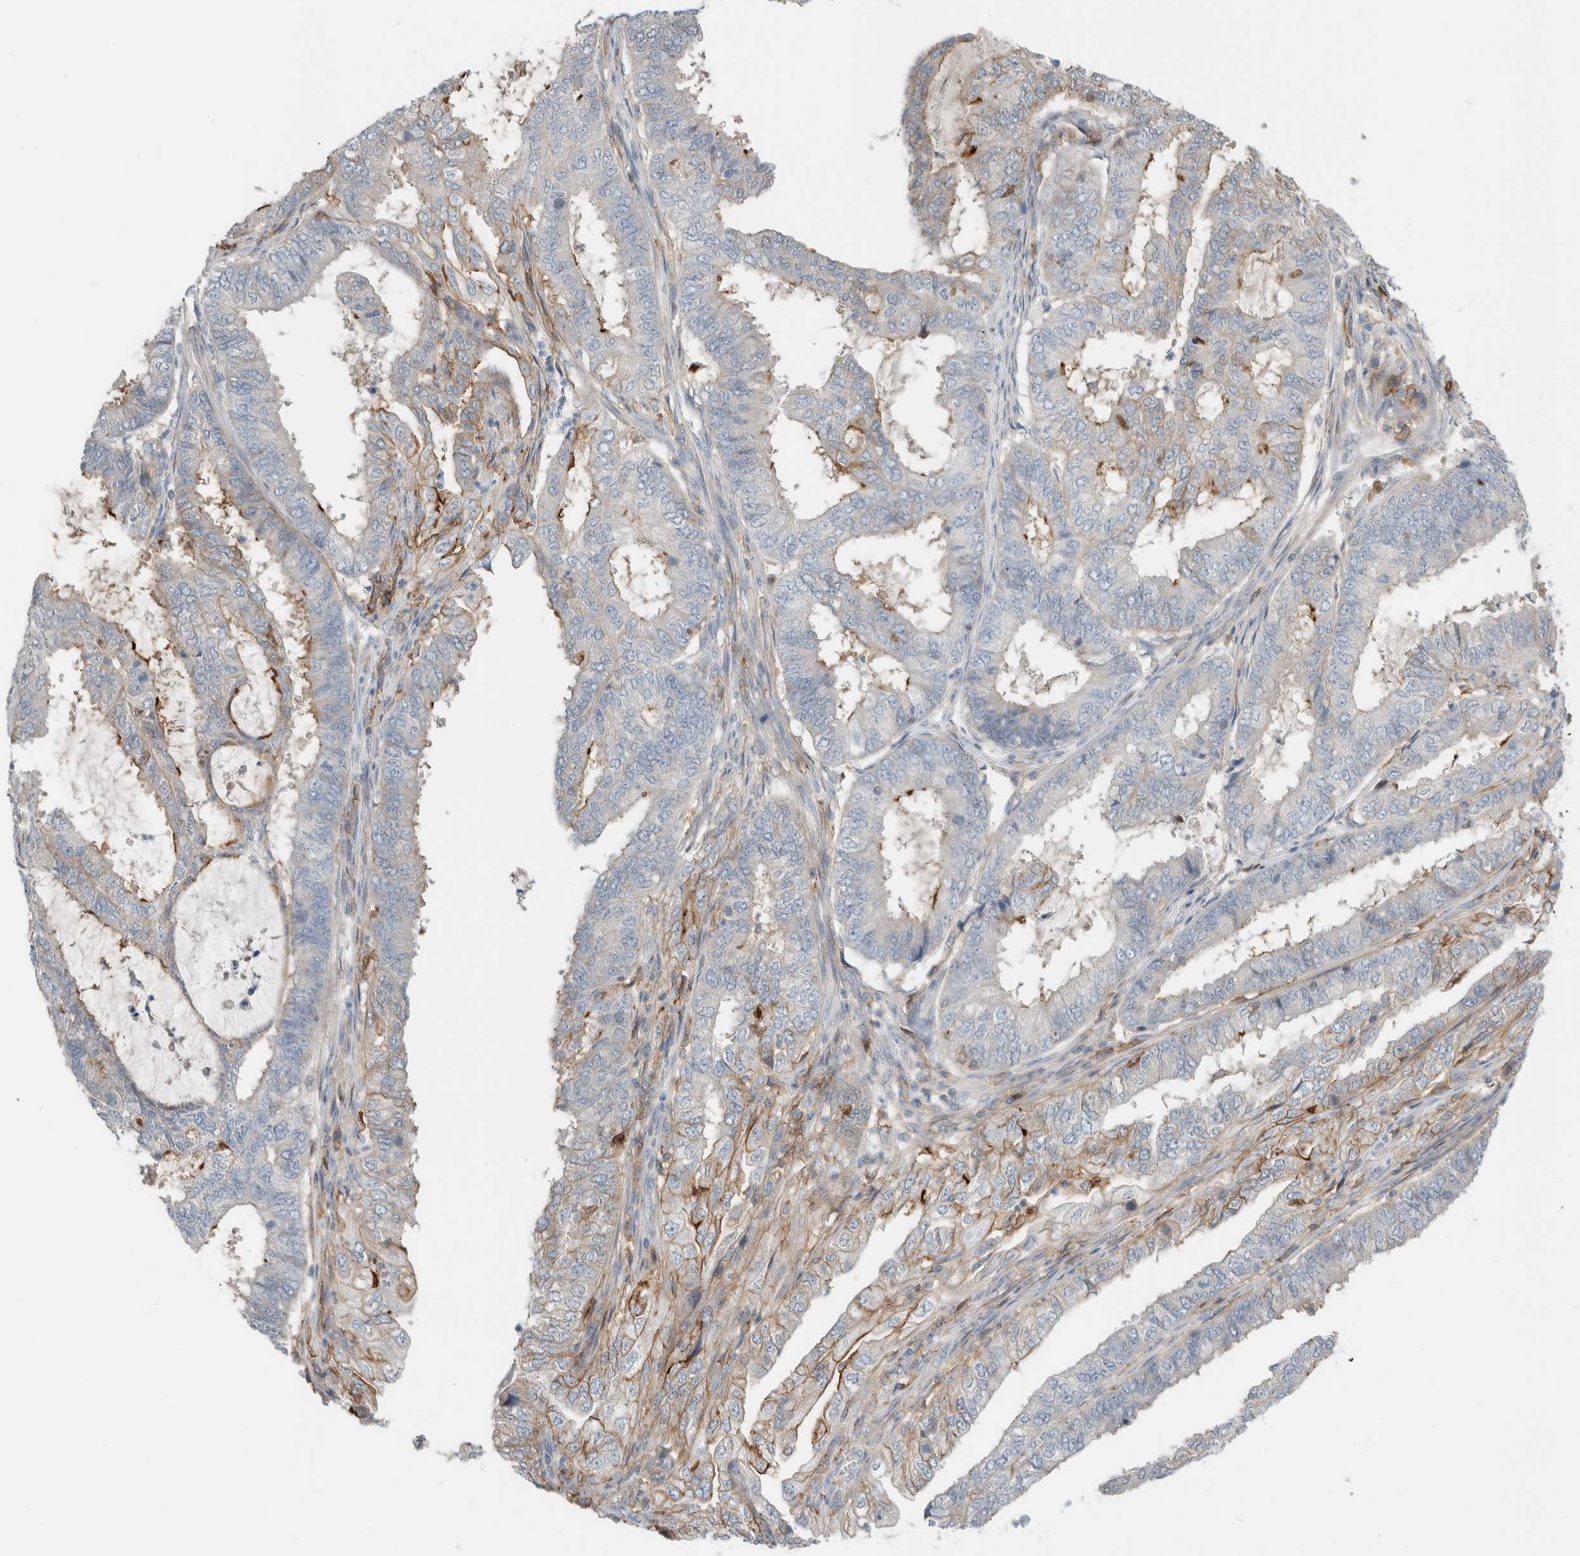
{"staining": {"intensity": "moderate", "quantity": "<25%", "location": "cytoplasmic/membranous"}, "tissue": "endometrial cancer", "cell_type": "Tumor cells", "image_type": "cancer", "snomed": [{"axis": "morphology", "description": "Adenocarcinoma, NOS"}, {"axis": "topography", "description": "Endometrium"}], "caption": "Protein expression analysis of endometrial cancer (adenocarcinoma) shows moderate cytoplasmic/membranous staining in approximately <25% of tumor cells. (DAB (3,3'-diaminobenzidine) IHC with brightfield microscopy, high magnification).", "gene": "ERCC6L2", "patient": {"sex": "female", "age": 51}}